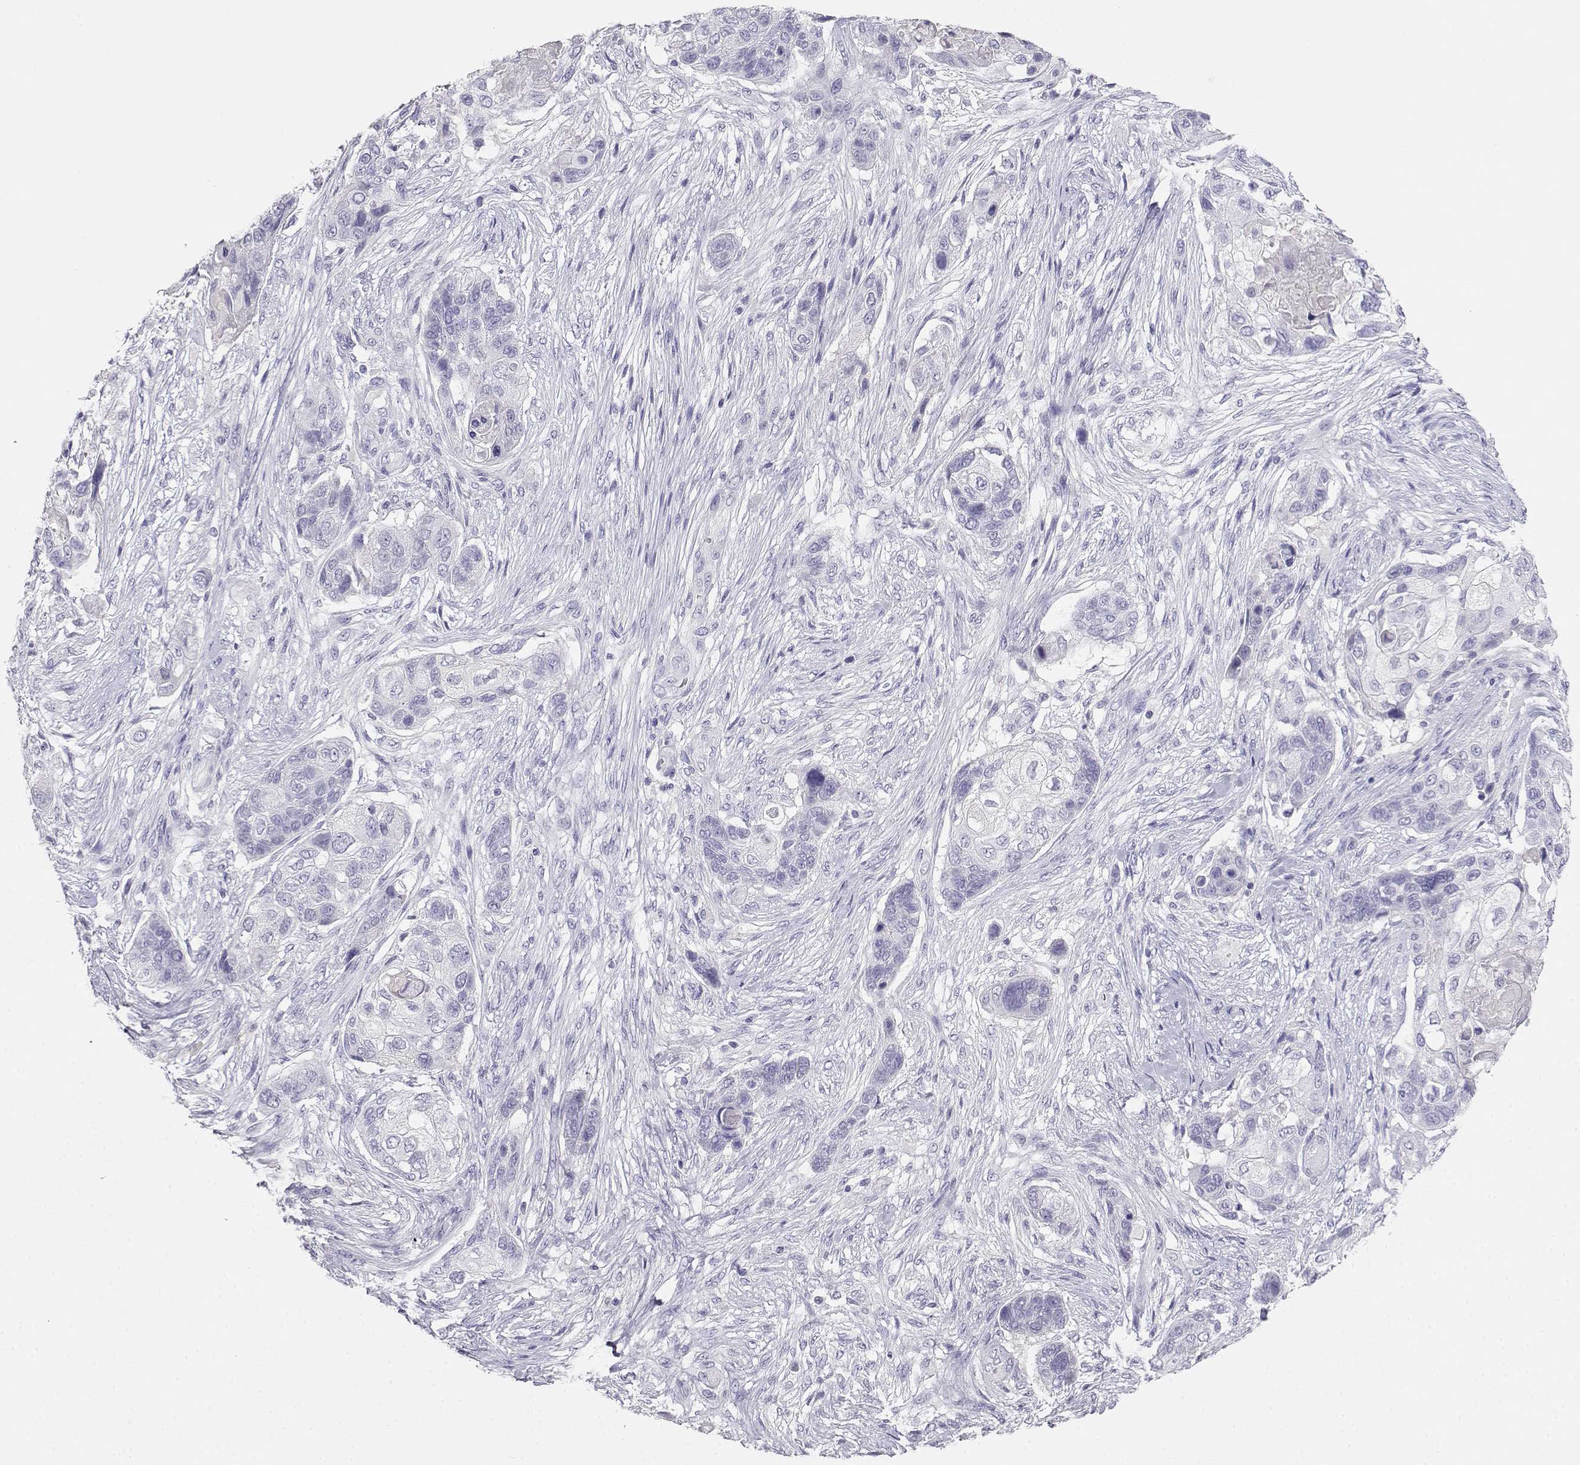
{"staining": {"intensity": "negative", "quantity": "none", "location": "none"}, "tissue": "lung cancer", "cell_type": "Tumor cells", "image_type": "cancer", "snomed": [{"axis": "morphology", "description": "Squamous cell carcinoma, NOS"}, {"axis": "topography", "description": "Lung"}], "caption": "Lung squamous cell carcinoma was stained to show a protein in brown. There is no significant expression in tumor cells. Nuclei are stained in blue.", "gene": "GPR174", "patient": {"sex": "male", "age": 69}}